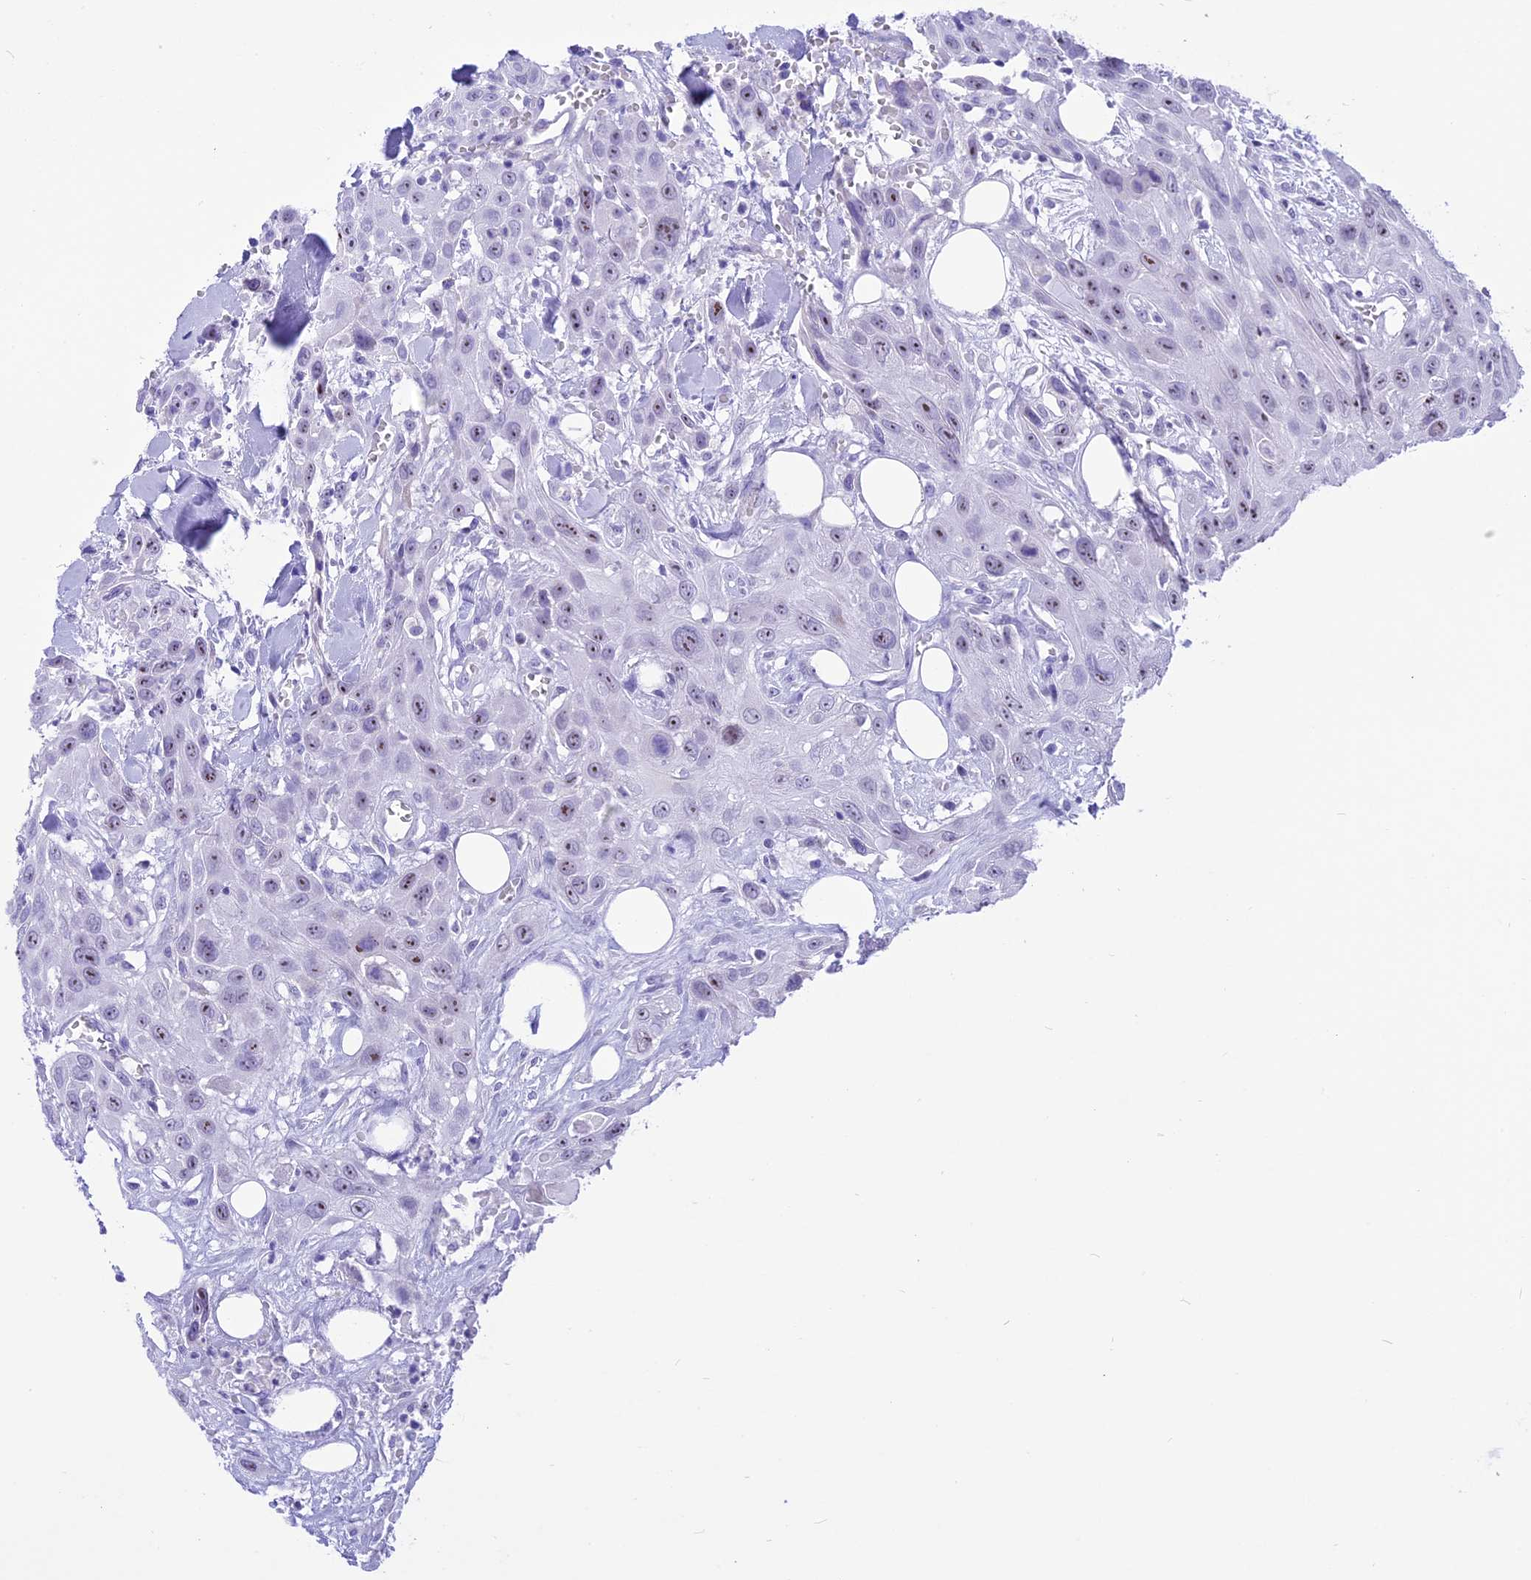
{"staining": {"intensity": "weak", "quantity": "25%-75%", "location": "nuclear"}, "tissue": "head and neck cancer", "cell_type": "Tumor cells", "image_type": "cancer", "snomed": [{"axis": "morphology", "description": "Squamous cell carcinoma, NOS"}, {"axis": "topography", "description": "Head-Neck"}], "caption": "Protein analysis of head and neck cancer tissue demonstrates weak nuclear positivity in about 25%-75% of tumor cells.", "gene": "CMSS1", "patient": {"sex": "male", "age": 81}}